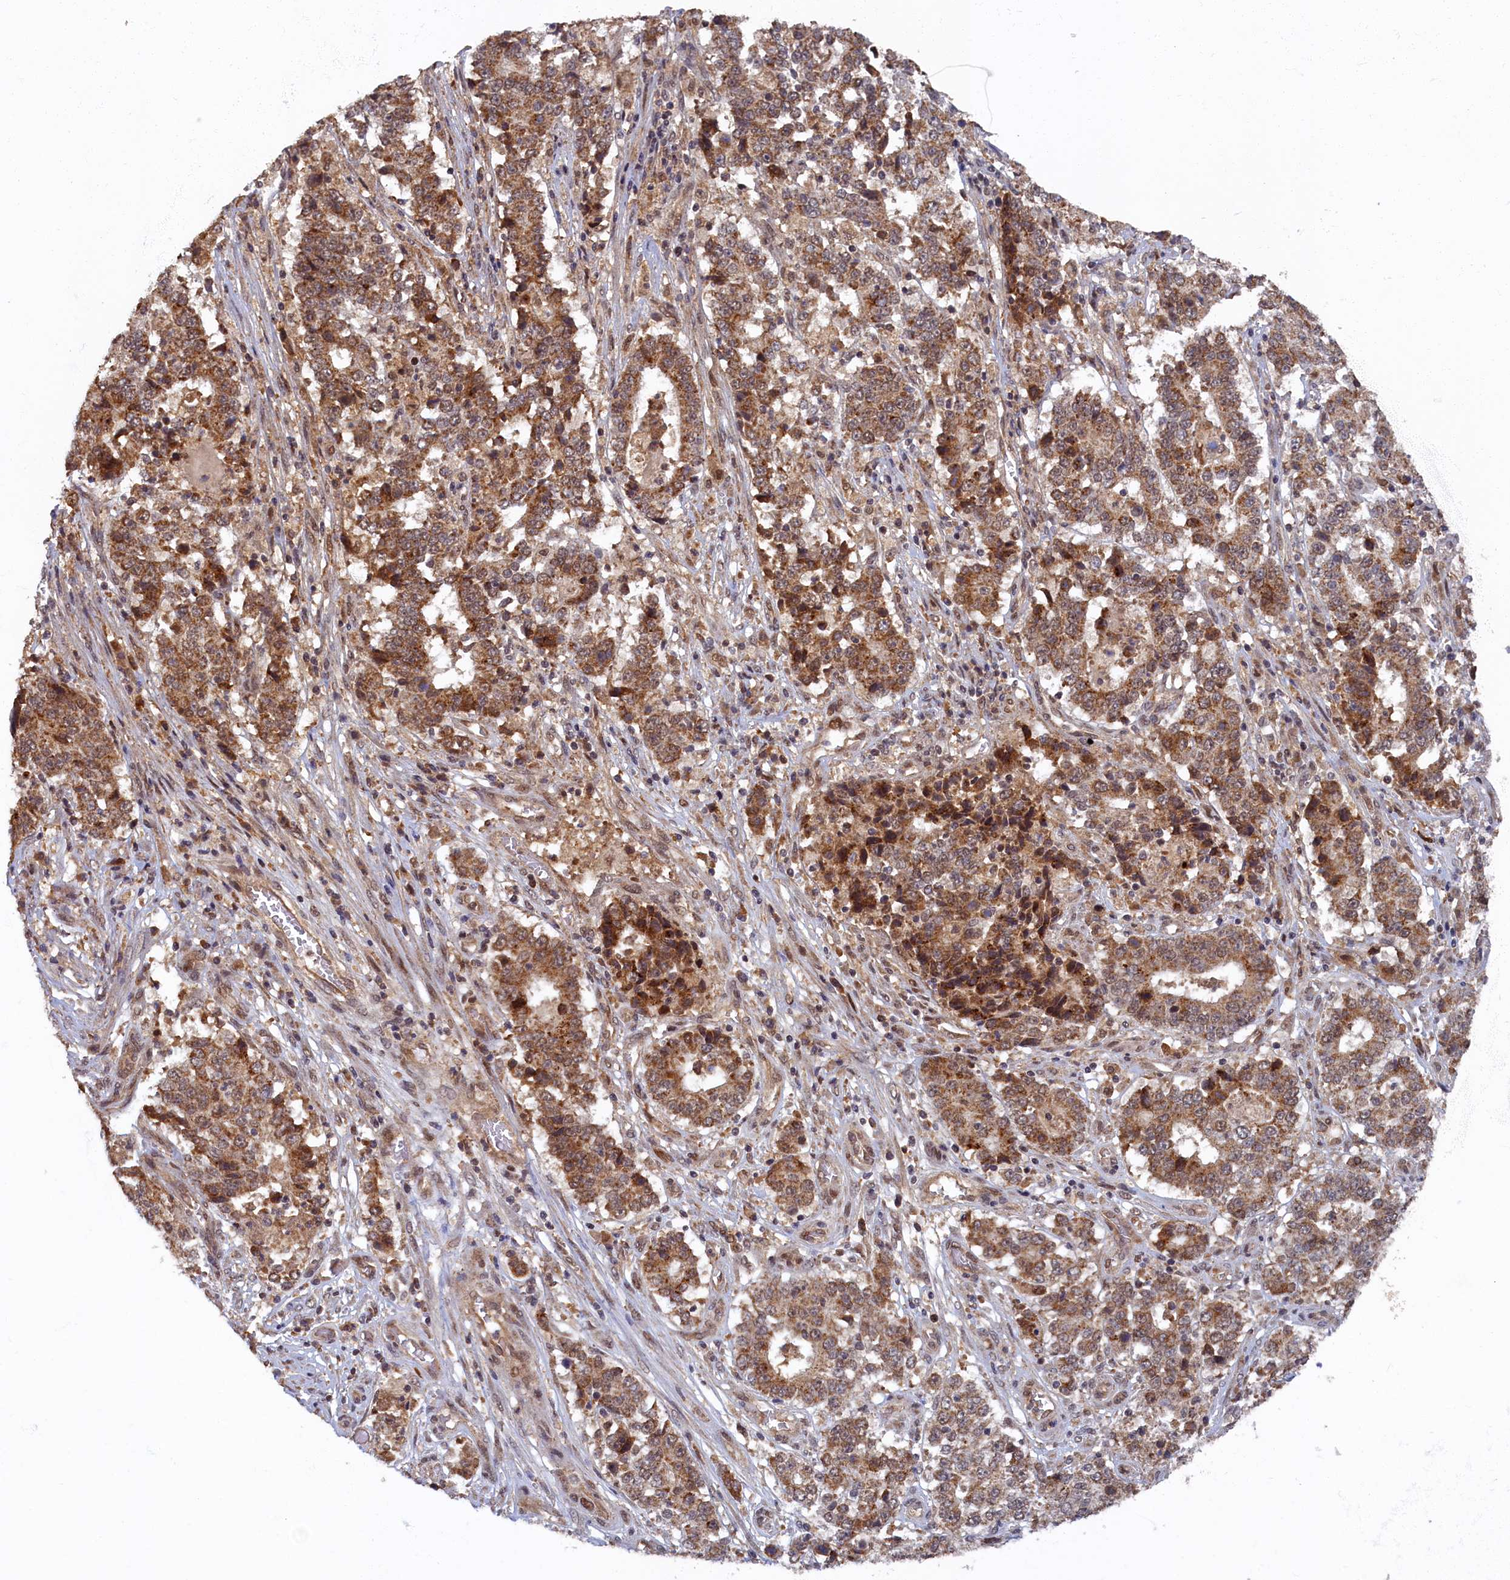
{"staining": {"intensity": "moderate", "quantity": ">75%", "location": "cytoplasmic/membranous"}, "tissue": "stomach cancer", "cell_type": "Tumor cells", "image_type": "cancer", "snomed": [{"axis": "morphology", "description": "Adenocarcinoma, NOS"}, {"axis": "topography", "description": "Stomach"}], "caption": "High-power microscopy captured an IHC histopathology image of stomach adenocarcinoma, revealing moderate cytoplasmic/membranous positivity in about >75% of tumor cells.", "gene": "BRCA1", "patient": {"sex": "male", "age": 59}}